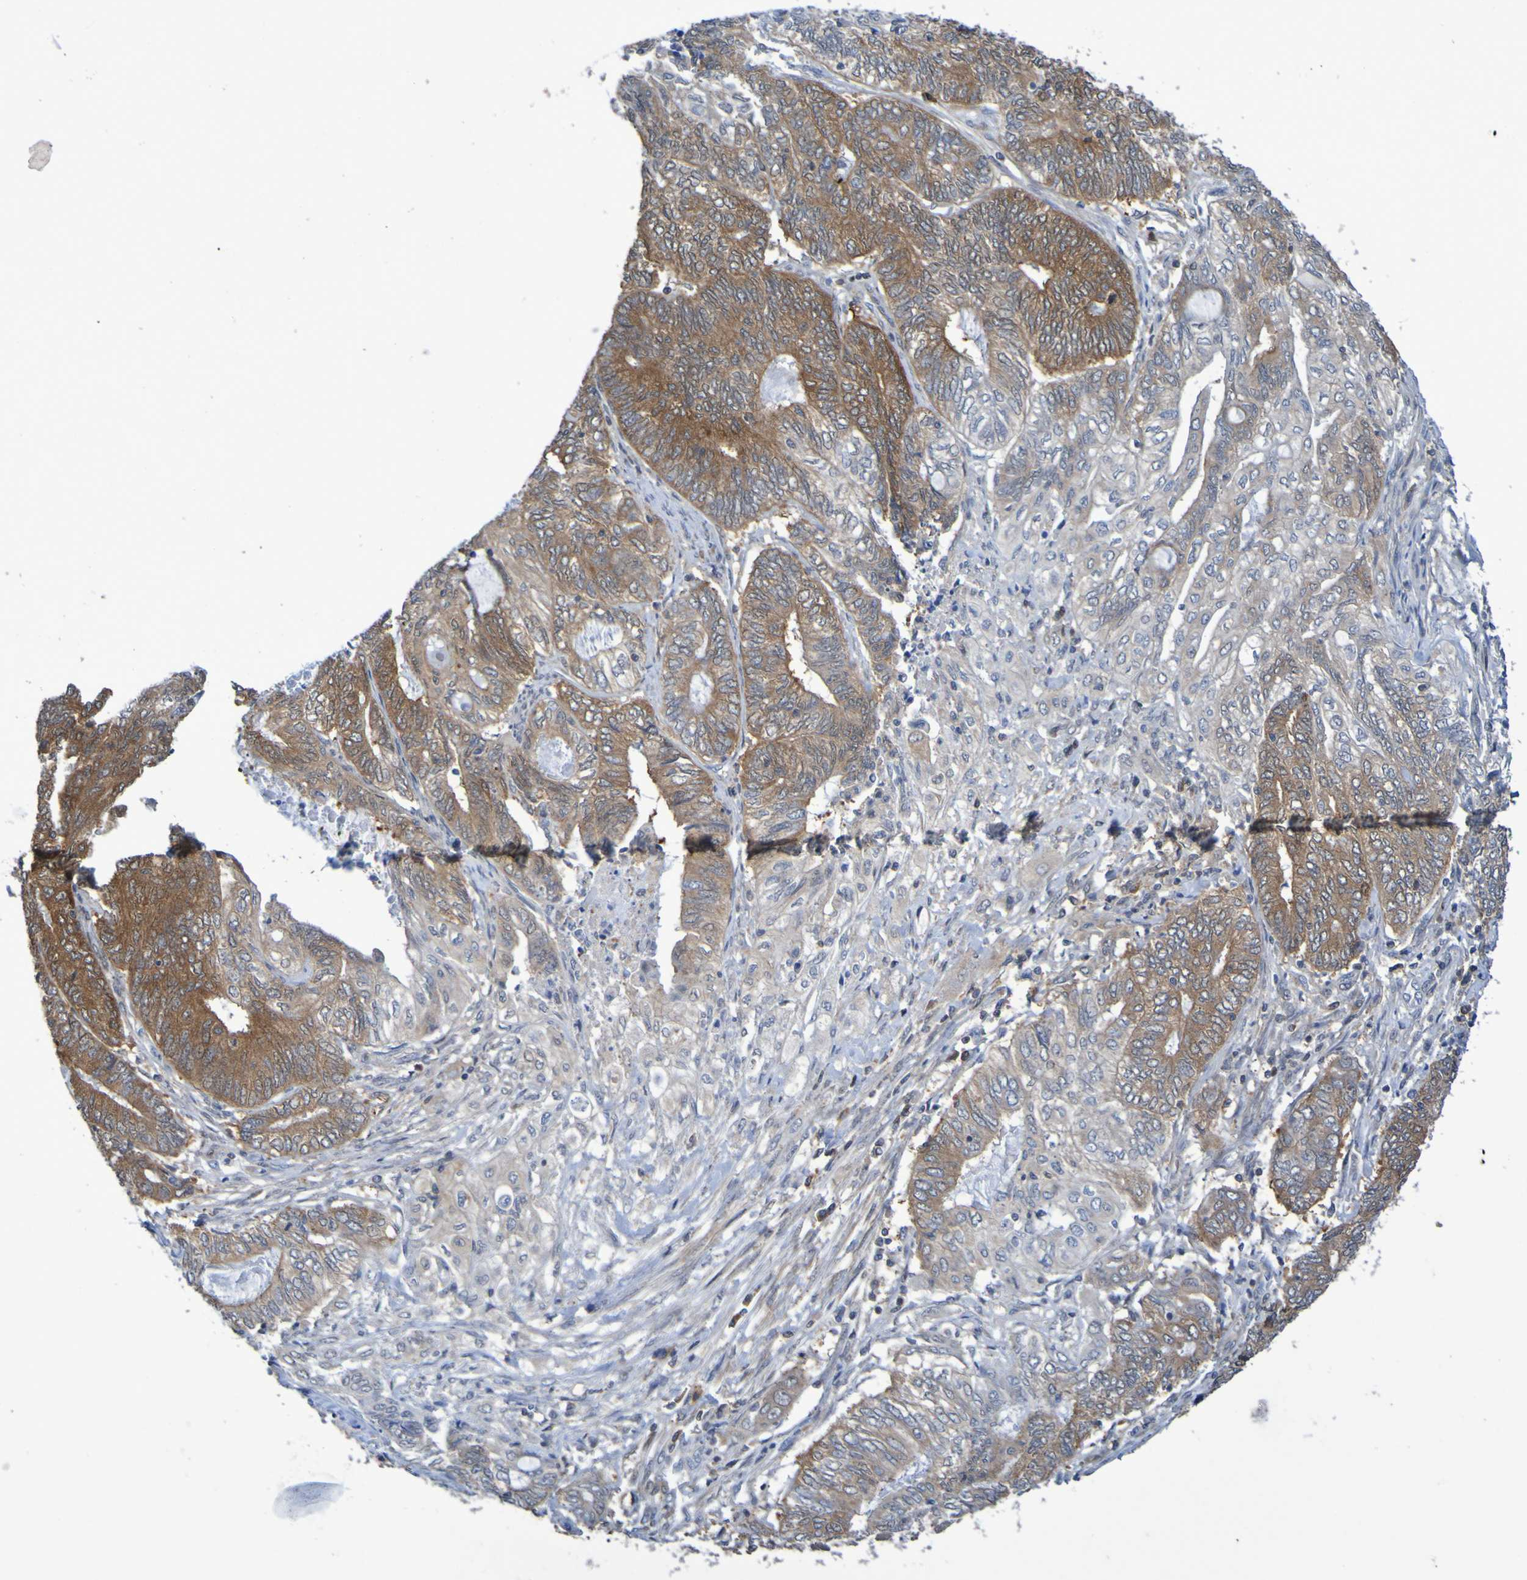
{"staining": {"intensity": "moderate", "quantity": ">75%", "location": "cytoplasmic/membranous"}, "tissue": "endometrial cancer", "cell_type": "Tumor cells", "image_type": "cancer", "snomed": [{"axis": "morphology", "description": "Adenocarcinoma, NOS"}, {"axis": "topography", "description": "Uterus"}, {"axis": "topography", "description": "Endometrium"}], "caption": "Protein expression analysis of human endometrial adenocarcinoma reveals moderate cytoplasmic/membranous positivity in about >75% of tumor cells. (Stains: DAB in brown, nuclei in blue, Microscopy: brightfield microscopy at high magnification).", "gene": "ATIC", "patient": {"sex": "female", "age": 70}}